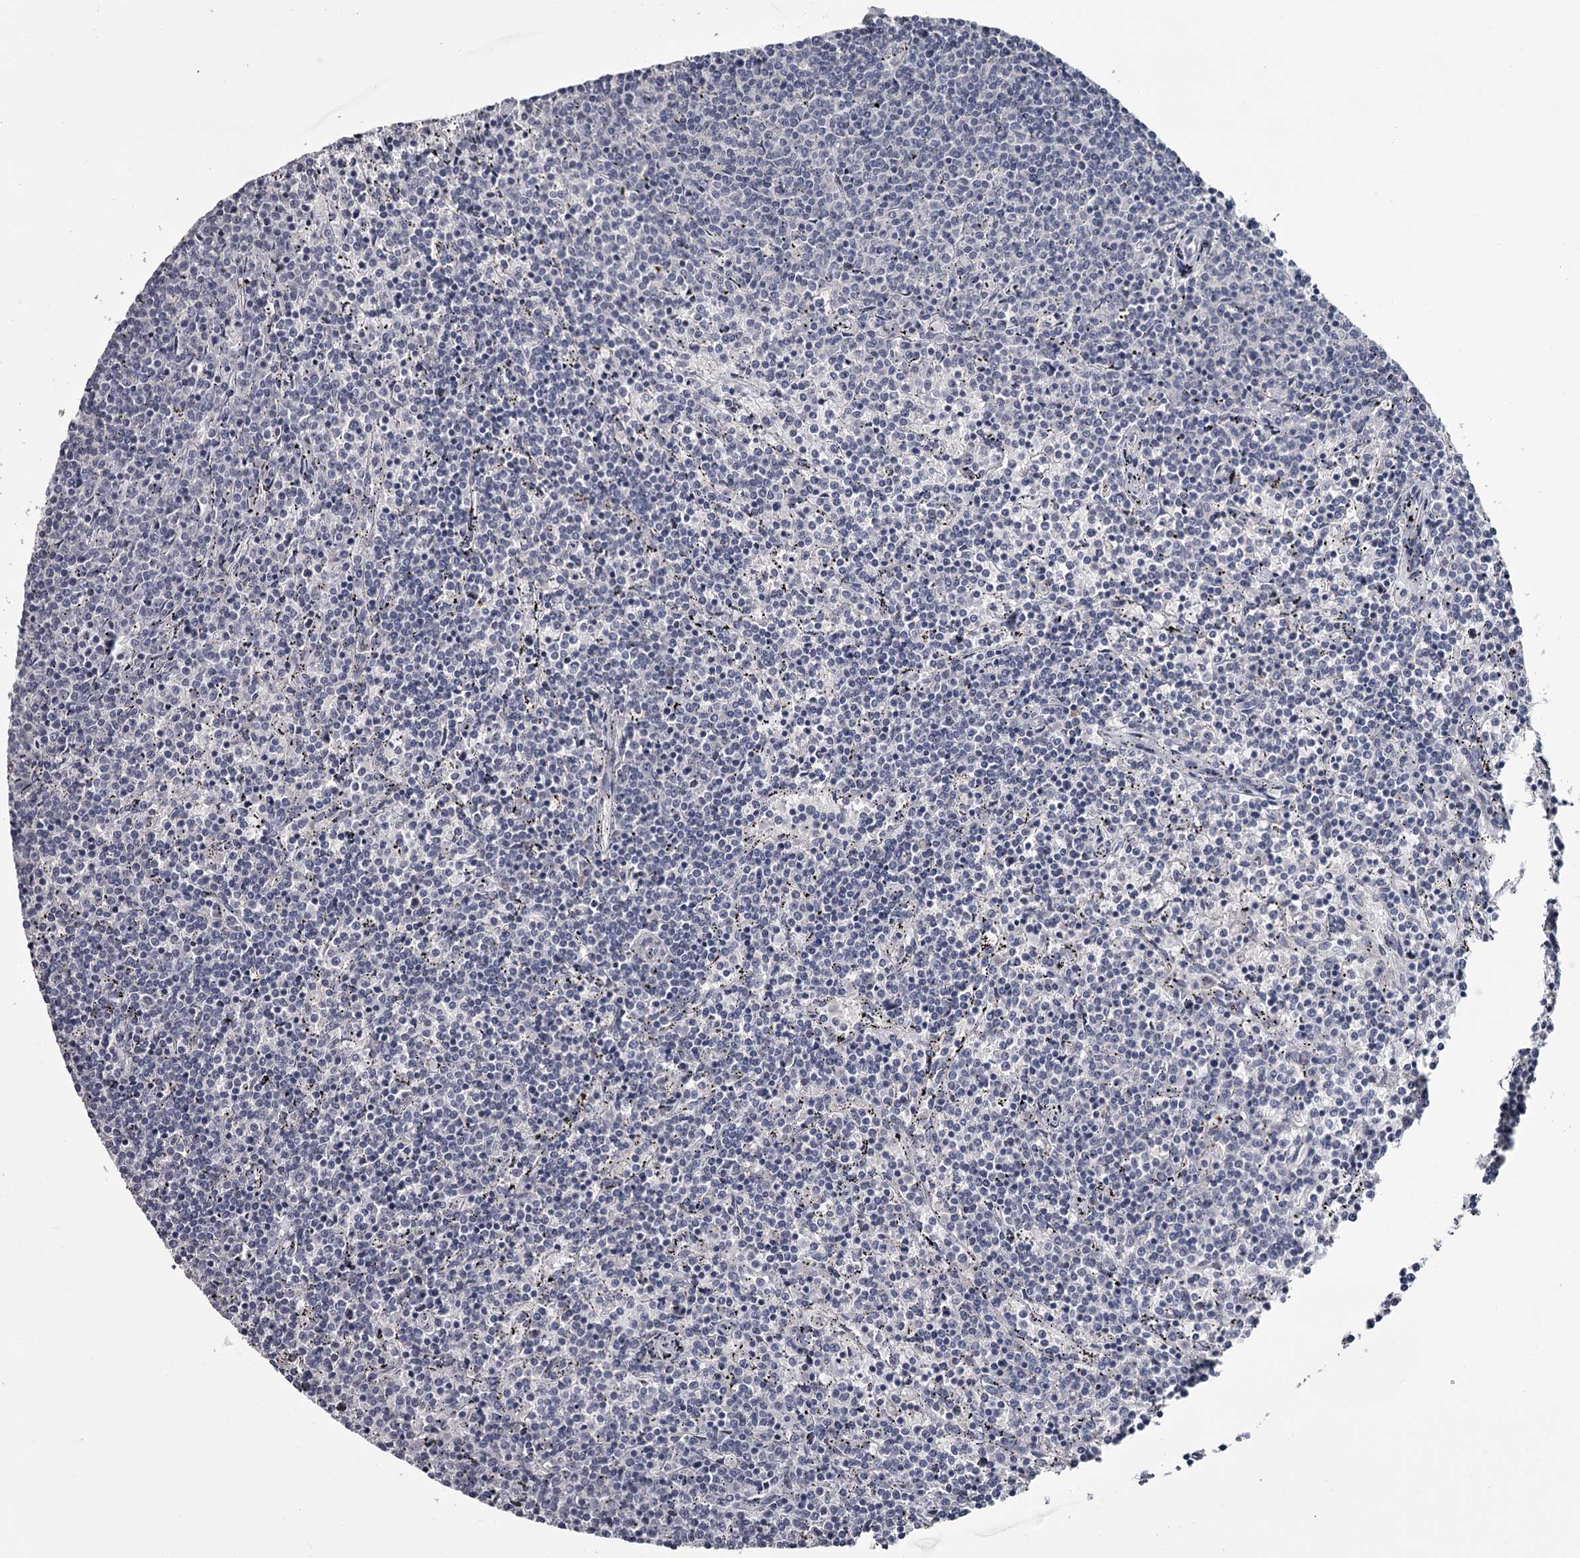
{"staining": {"intensity": "negative", "quantity": "none", "location": "none"}, "tissue": "lymphoma", "cell_type": "Tumor cells", "image_type": "cancer", "snomed": [{"axis": "morphology", "description": "Malignant lymphoma, non-Hodgkin's type, Low grade"}, {"axis": "topography", "description": "Spleen"}], "caption": "Low-grade malignant lymphoma, non-Hodgkin's type stained for a protein using immunohistochemistry (IHC) demonstrates no expression tumor cells.", "gene": "DAO", "patient": {"sex": "female", "age": 50}}